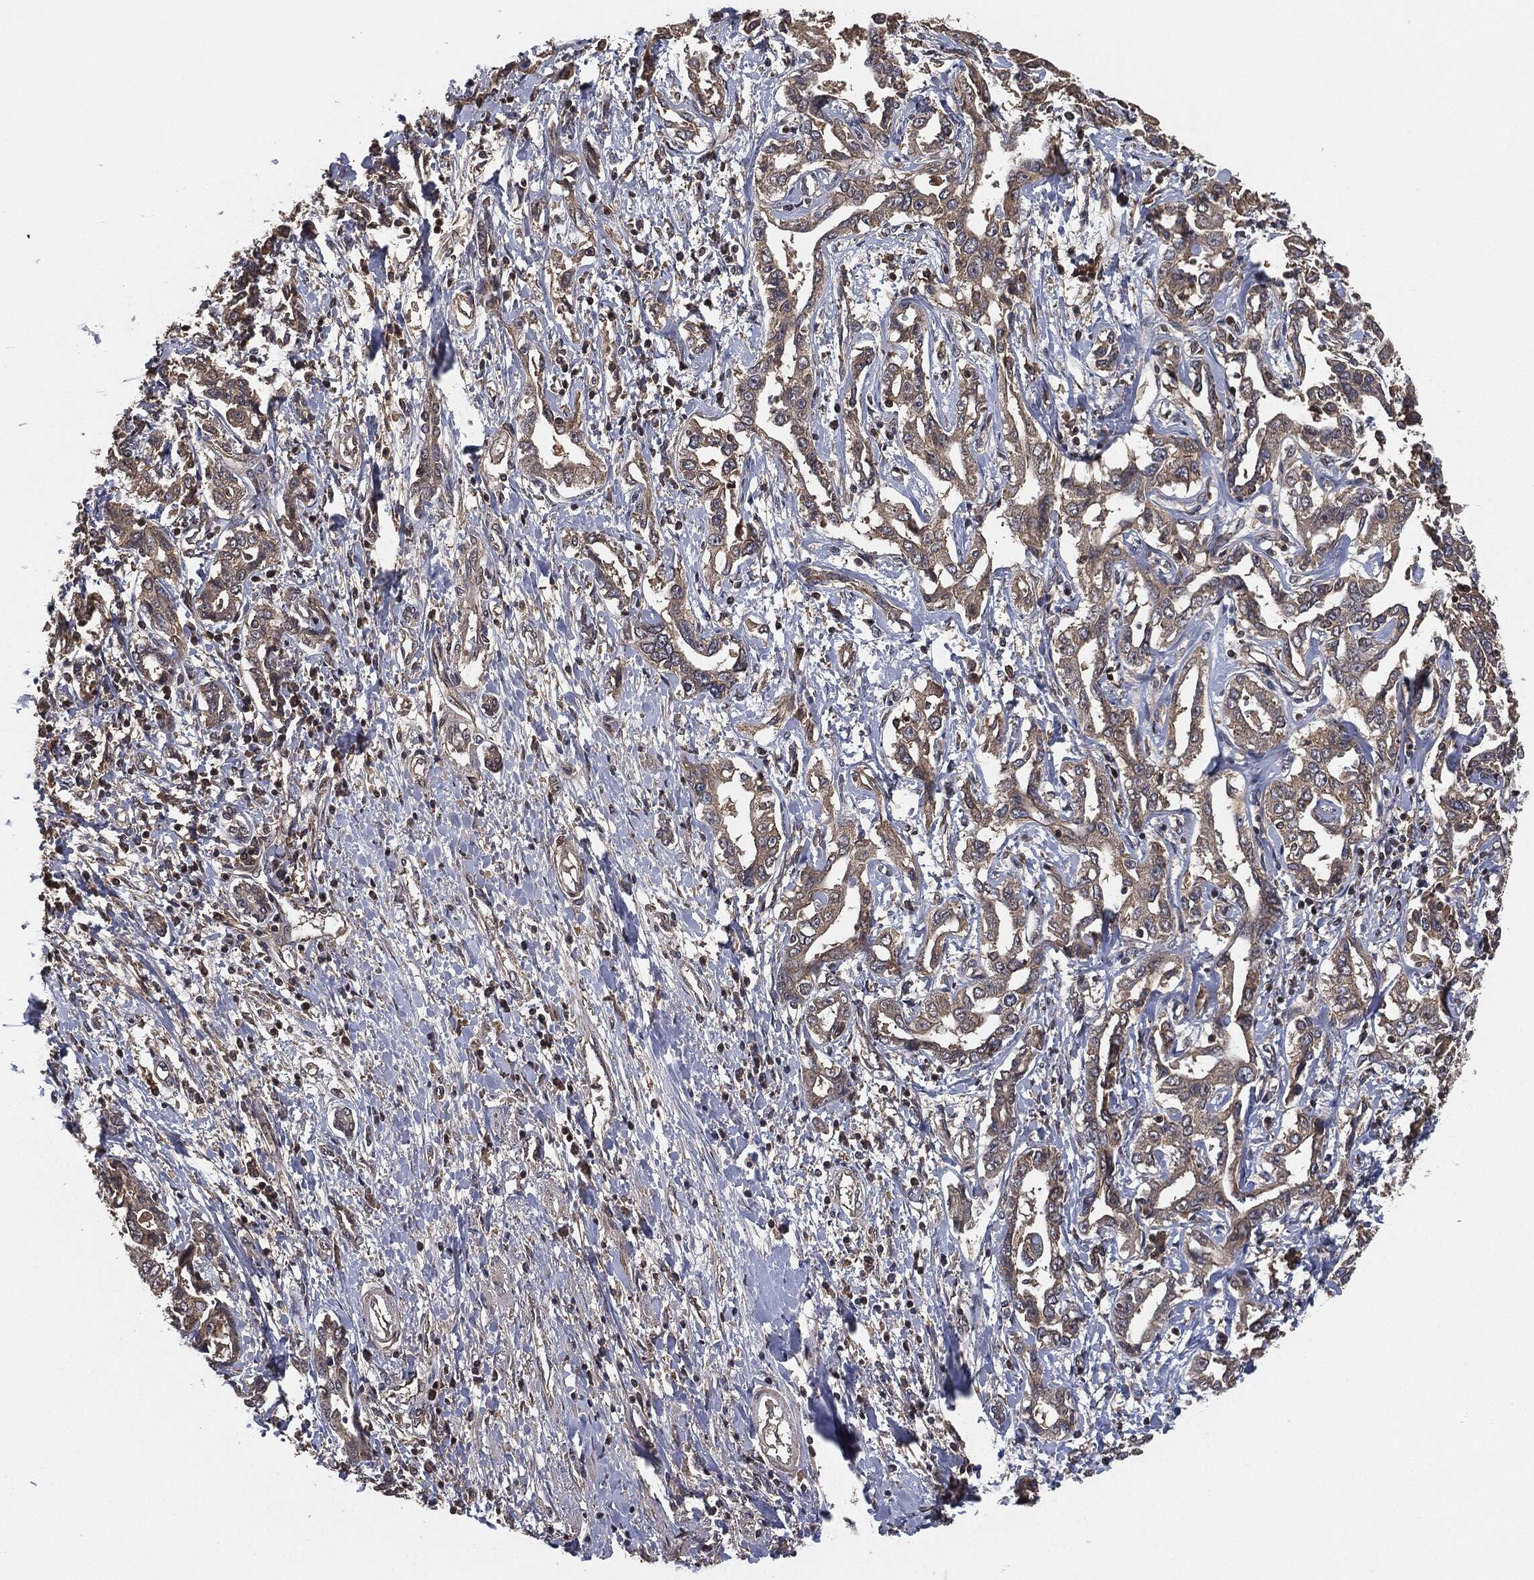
{"staining": {"intensity": "weak", "quantity": ">75%", "location": "cytoplasmic/membranous"}, "tissue": "liver cancer", "cell_type": "Tumor cells", "image_type": "cancer", "snomed": [{"axis": "morphology", "description": "Cholangiocarcinoma"}, {"axis": "topography", "description": "Liver"}], "caption": "Tumor cells demonstrate weak cytoplasmic/membranous staining in approximately >75% of cells in liver cancer (cholangiocarcinoma). (IHC, brightfield microscopy, high magnification).", "gene": "ERBIN", "patient": {"sex": "male", "age": 59}}